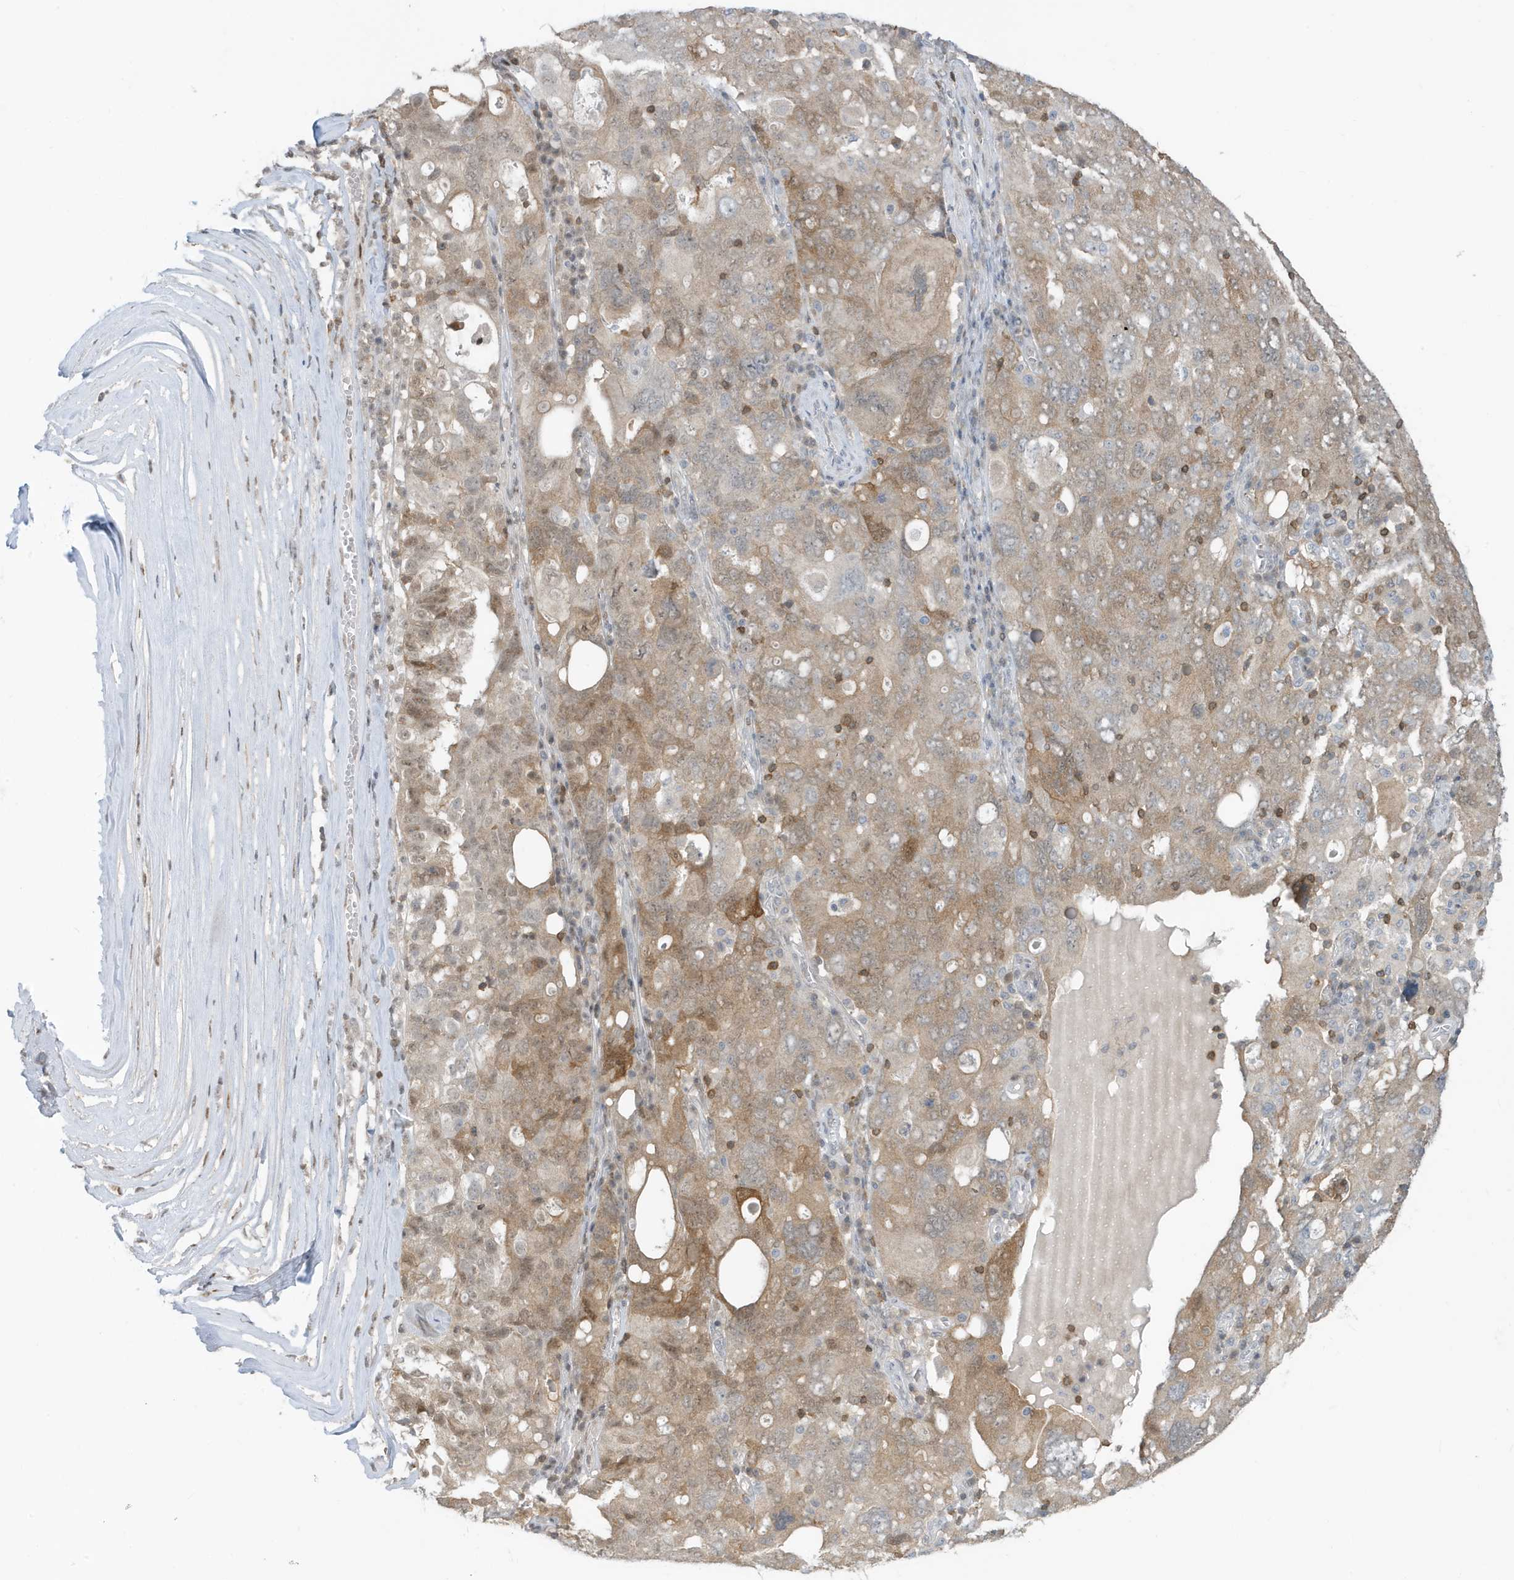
{"staining": {"intensity": "moderate", "quantity": "<25%", "location": "cytoplasmic/membranous"}, "tissue": "ovarian cancer", "cell_type": "Tumor cells", "image_type": "cancer", "snomed": [{"axis": "morphology", "description": "Carcinoma, endometroid"}, {"axis": "topography", "description": "Ovary"}], "caption": "Endometroid carcinoma (ovarian) stained with IHC shows moderate cytoplasmic/membranous expression in approximately <25% of tumor cells.", "gene": "OGA", "patient": {"sex": "female", "age": 62}}